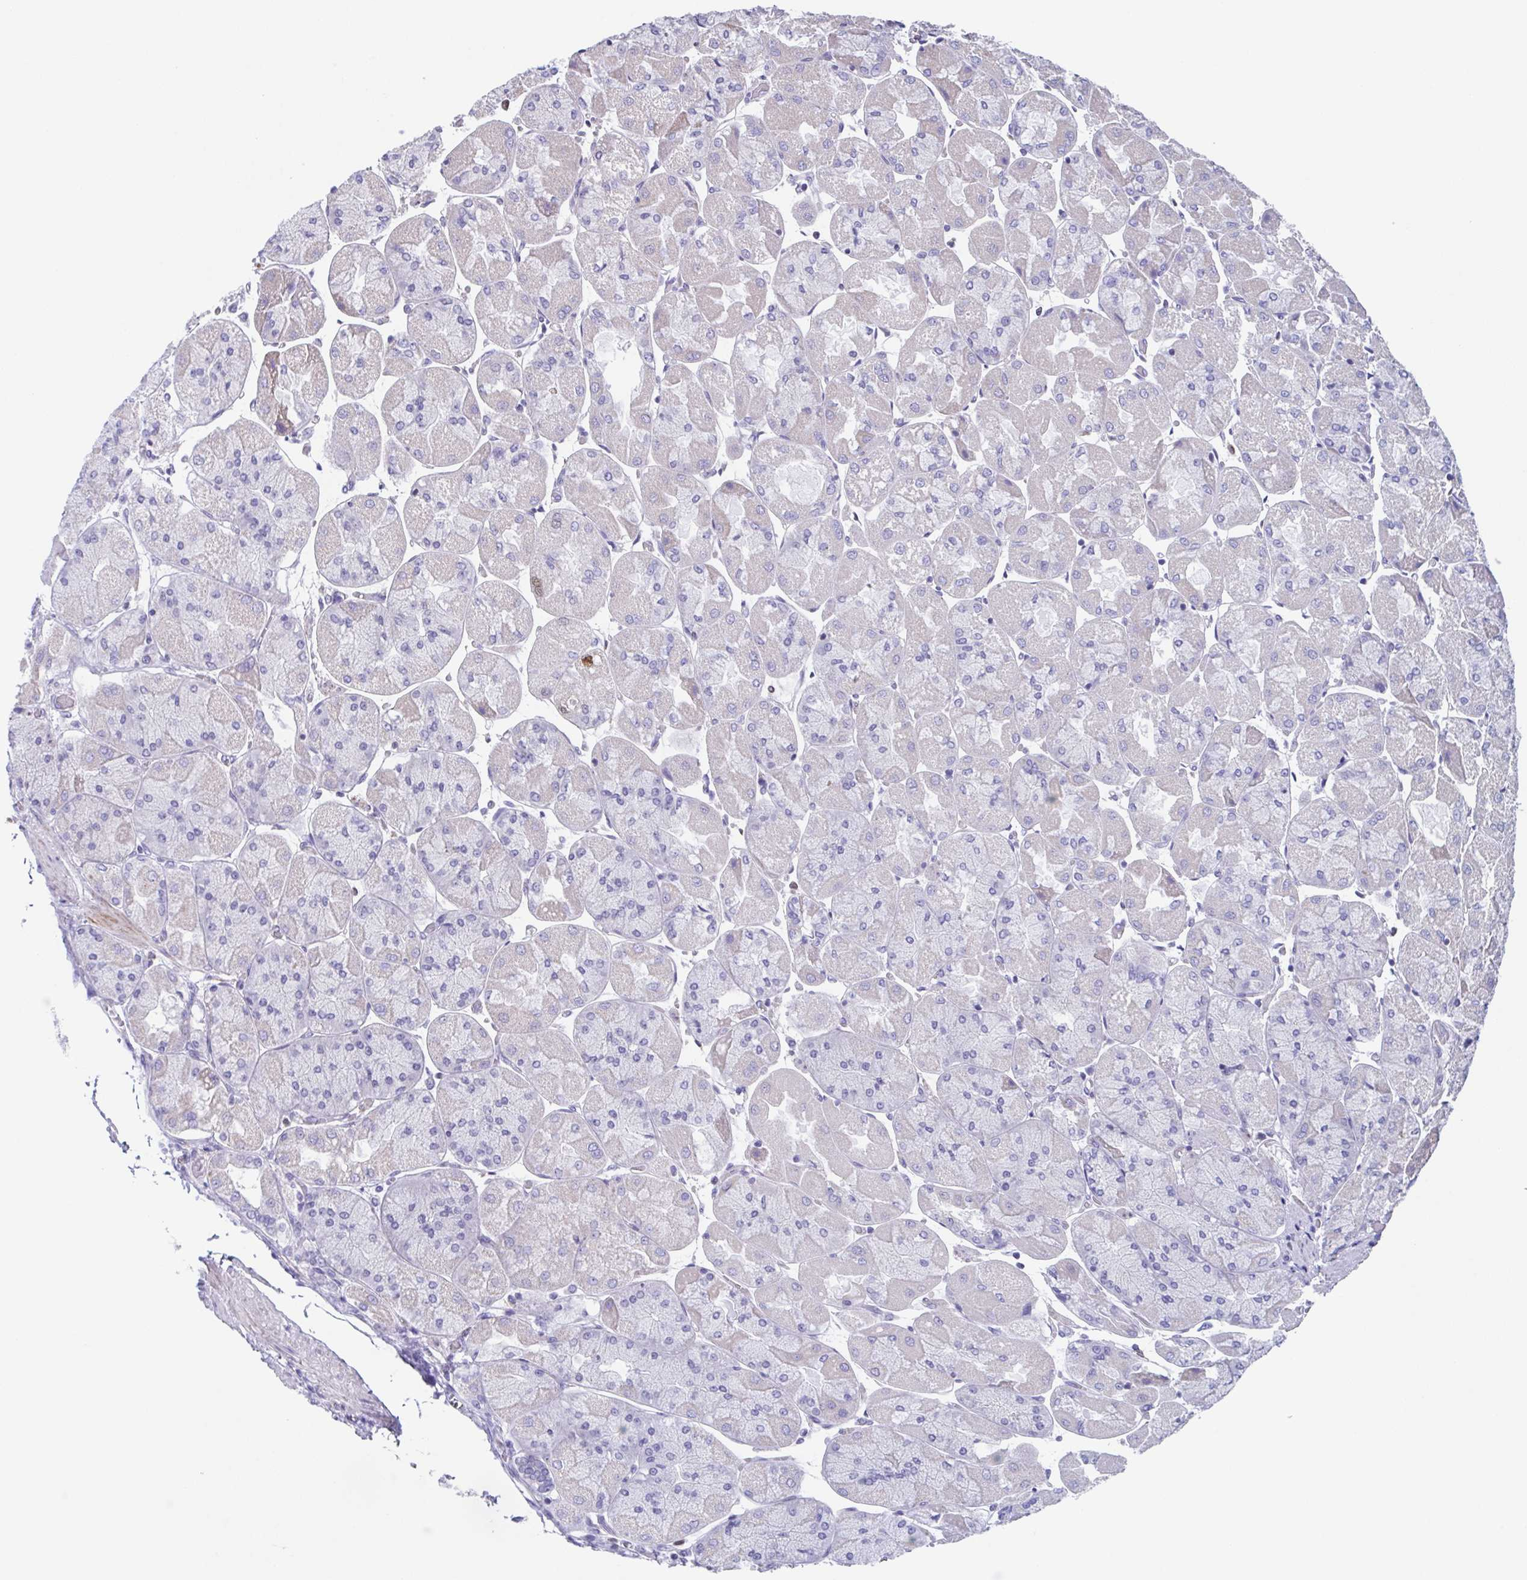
{"staining": {"intensity": "negative", "quantity": "none", "location": "none"}, "tissue": "stomach", "cell_type": "Glandular cells", "image_type": "normal", "snomed": [{"axis": "morphology", "description": "Normal tissue, NOS"}, {"axis": "topography", "description": "Stomach"}], "caption": "DAB immunohistochemical staining of unremarkable human stomach displays no significant positivity in glandular cells. (DAB (3,3'-diaminobenzidine) immunohistochemistry (IHC) with hematoxylin counter stain).", "gene": "PBOV1", "patient": {"sex": "female", "age": 61}}